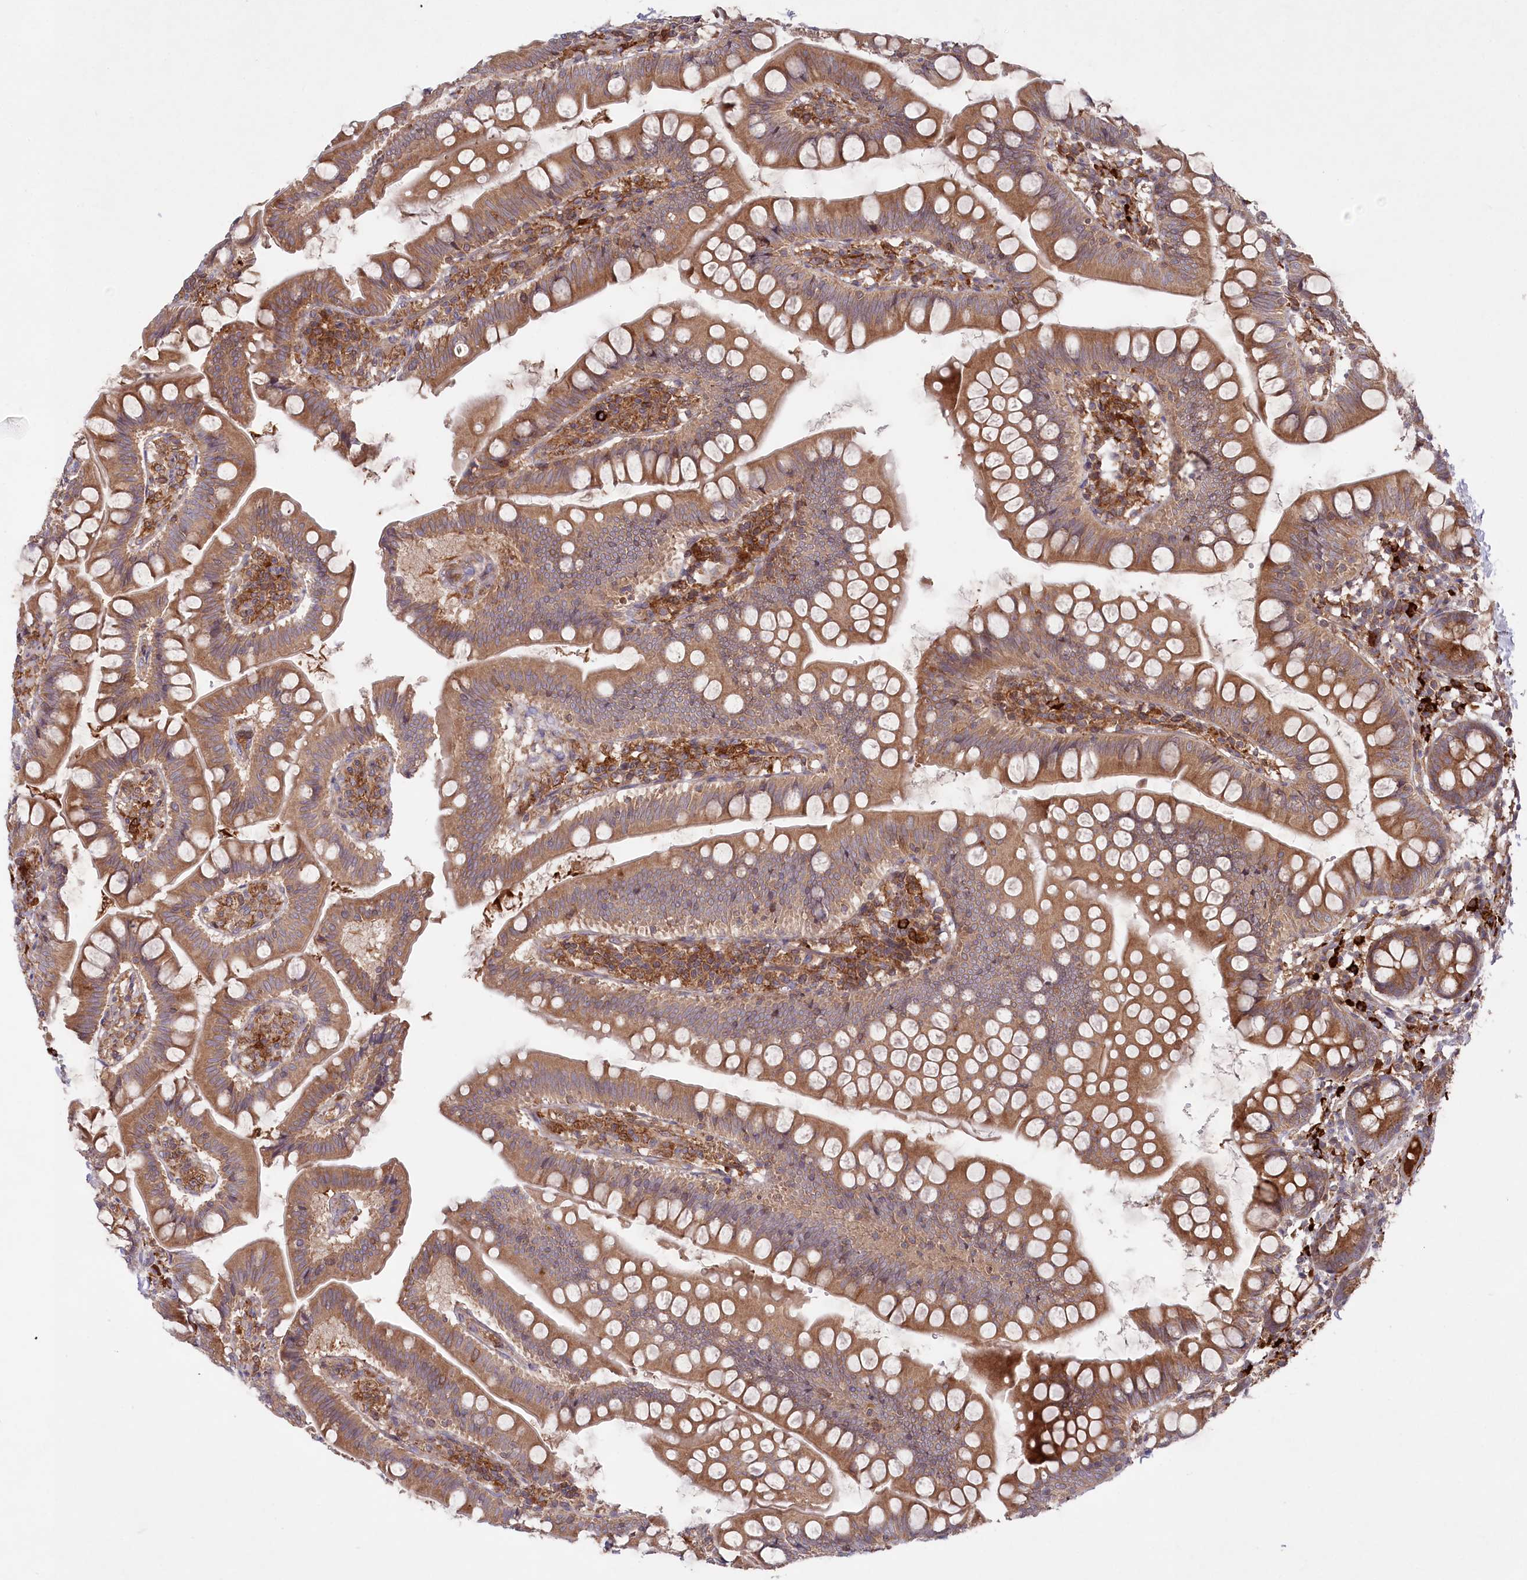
{"staining": {"intensity": "moderate", "quantity": ">75%", "location": "cytoplasmic/membranous"}, "tissue": "small intestine", "cell_type": "Glandular cells", "image_type": "normal", "snomed": [{"axis": "morphology", "description": "Normal tissue, NOS"}, {"axis": "topography", "description": "Small intestine"}], "caption": "About >75% of glandular cells in benign human small intestine exhibit moderate cytoplasmic/membranous protein positivity as visualized by brown immunohistochemical staining.", "gene": "PPP1R21", "patient": {"sex": "male", "age": 7}}